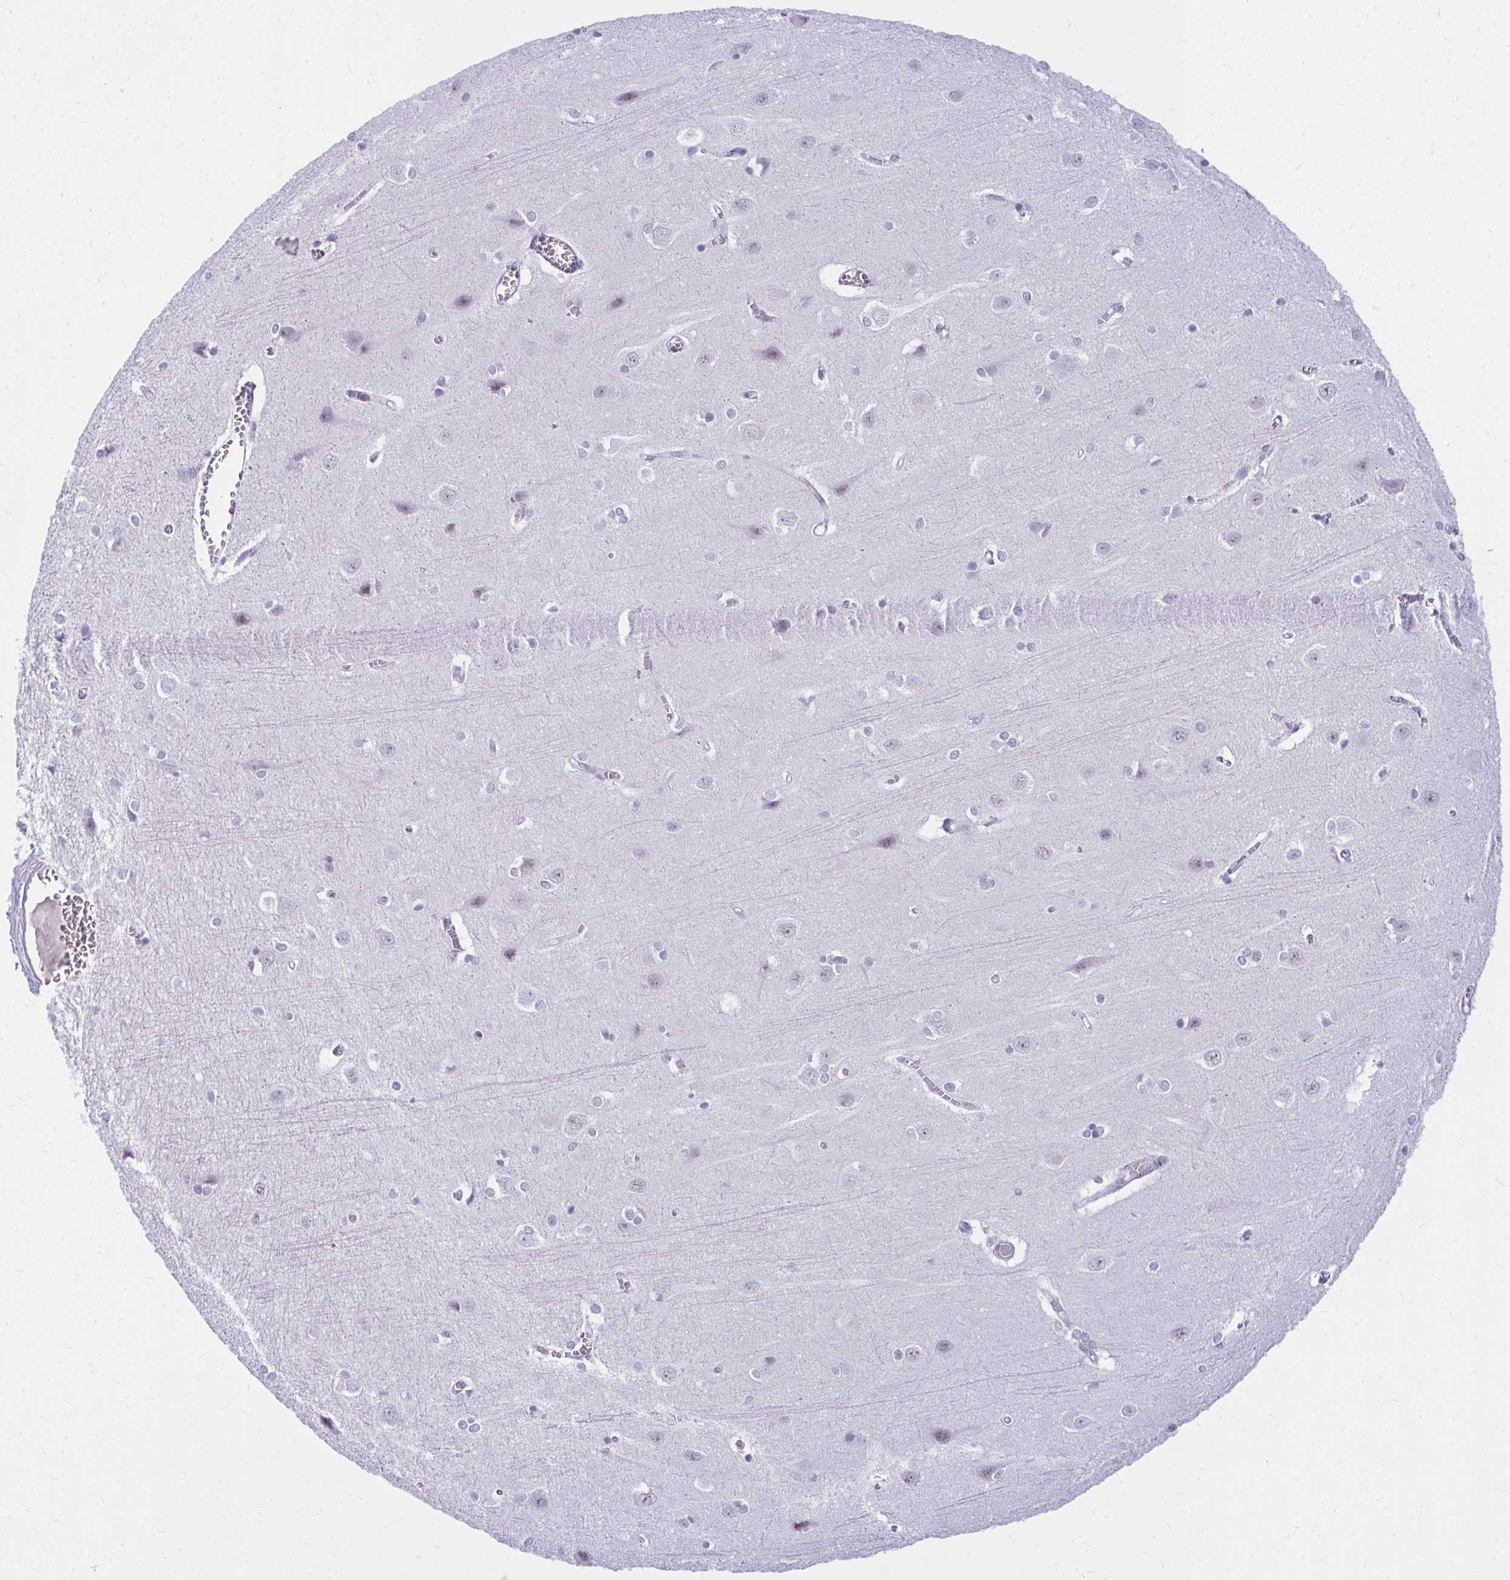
{"staining": {"intensity": "negative", "quantity": "none", "location": "none"}, "tissue": "cerebral cortex", "cell_type": "Endothelial cells", "image_type": "normal", "snomed": [{"axis": "morphology", "description": "Normal tissue, NOS"}, {"axis": "topography", "description": "Cerebral cortex"}], "caption": "The micrograph demonstrates no significant expression in endothelial cells of cerebral cortex. (DAB (3,3'-diaminobenzidine) immunohistochemistry (IHC), high magnification).", "gene": "OR5F1", "patient": {"sex": "male", "age": 37}}